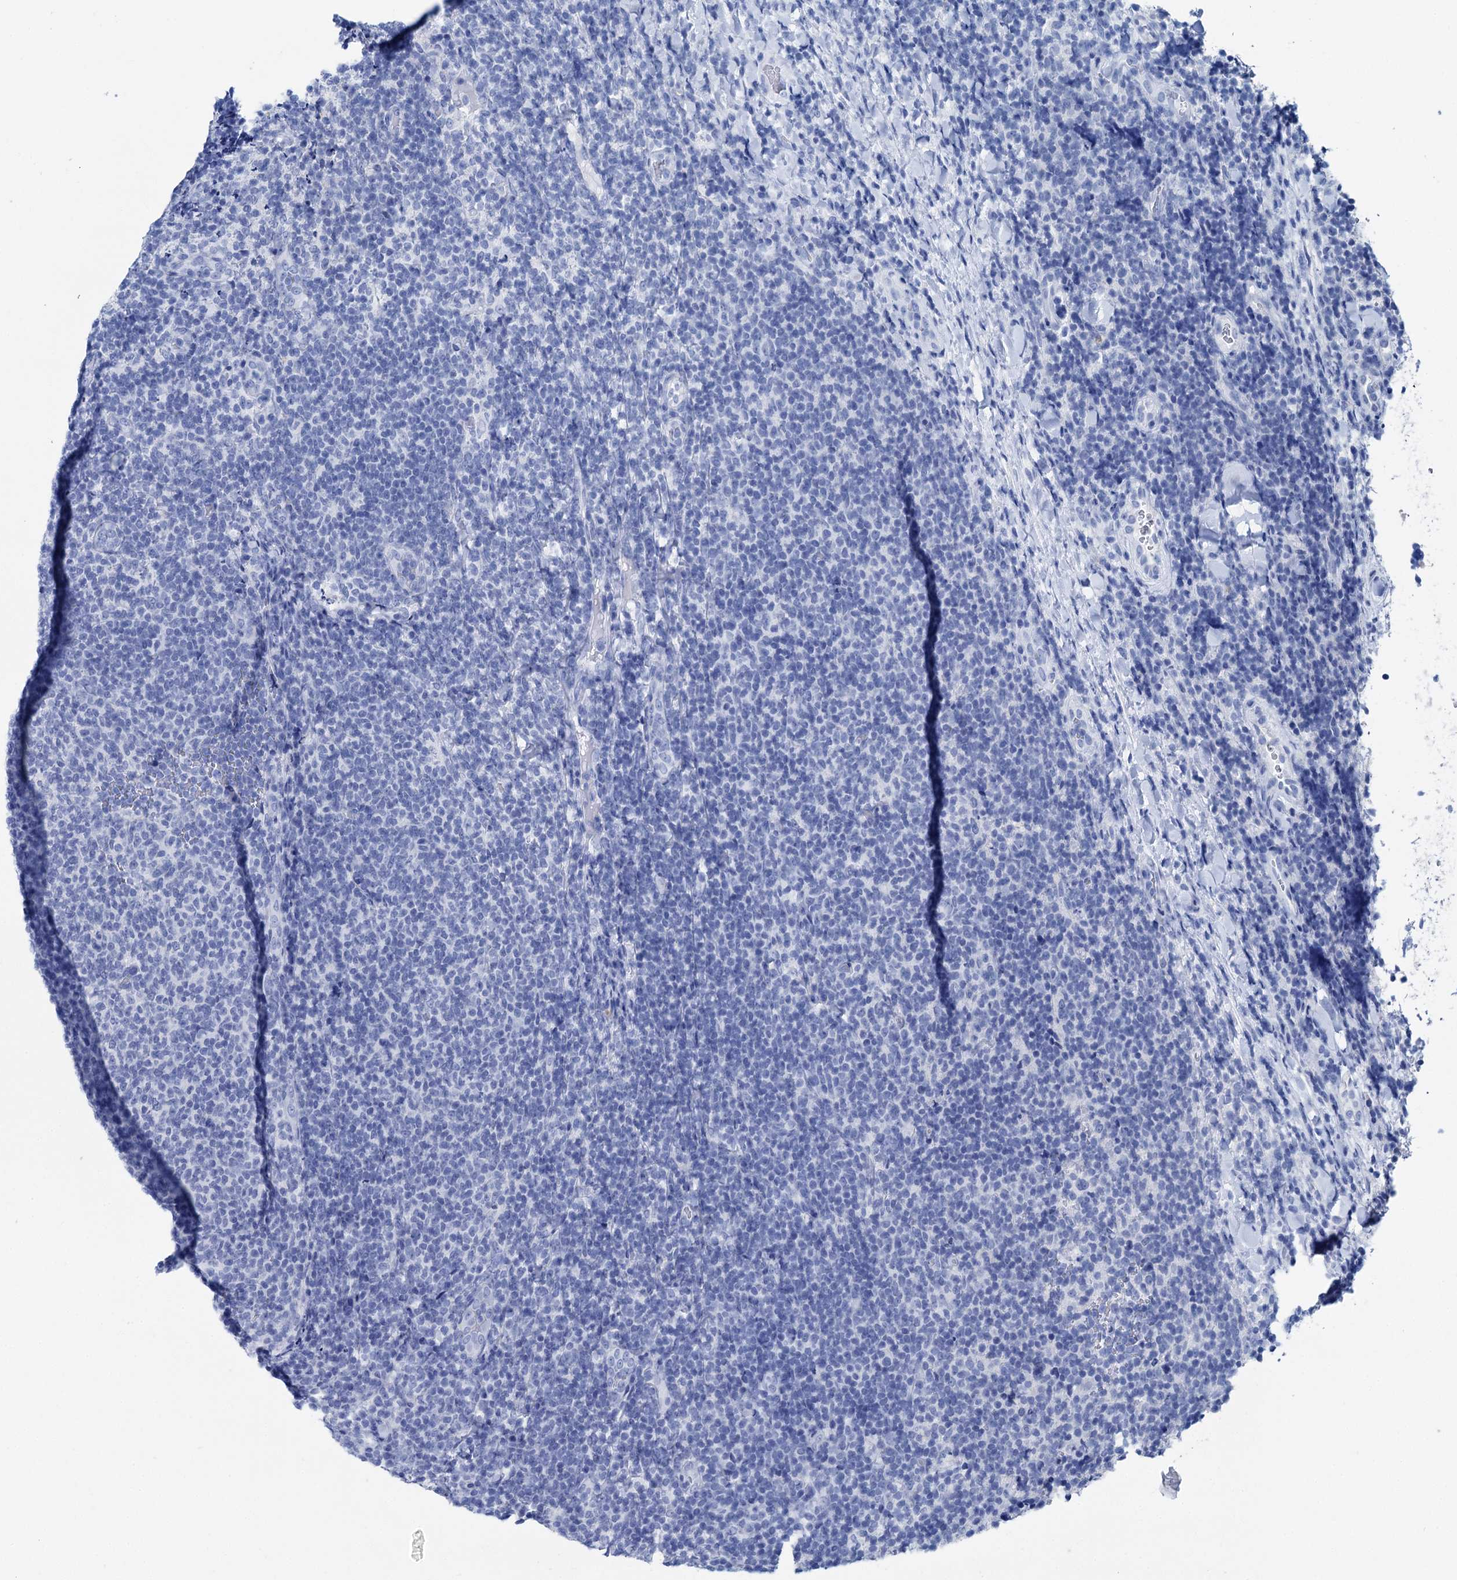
{"staining": {"intensity": "negative", "quantity": "none", "location": "none"}, "tissue": "lymphoma", "cell_type": "Tumor cells", "image_type": "cancer", "snomed": [{"axis": "morphology", "description": "Malignant lymphoma, non-Hodgkin's type, Low grade"}, {"axis": "topography", "description": "Lymph node"}], "caption": "IHC image of human malignant lymphoma, non-Hodgkin's type (low-grade) stained for a protein (brown), which demonstrates no expression in tumor cells. (IHC, brightfield microscopy, high magnification).", "gene": "BRINP1", "patient": {"sex": "male", "age": 66}}